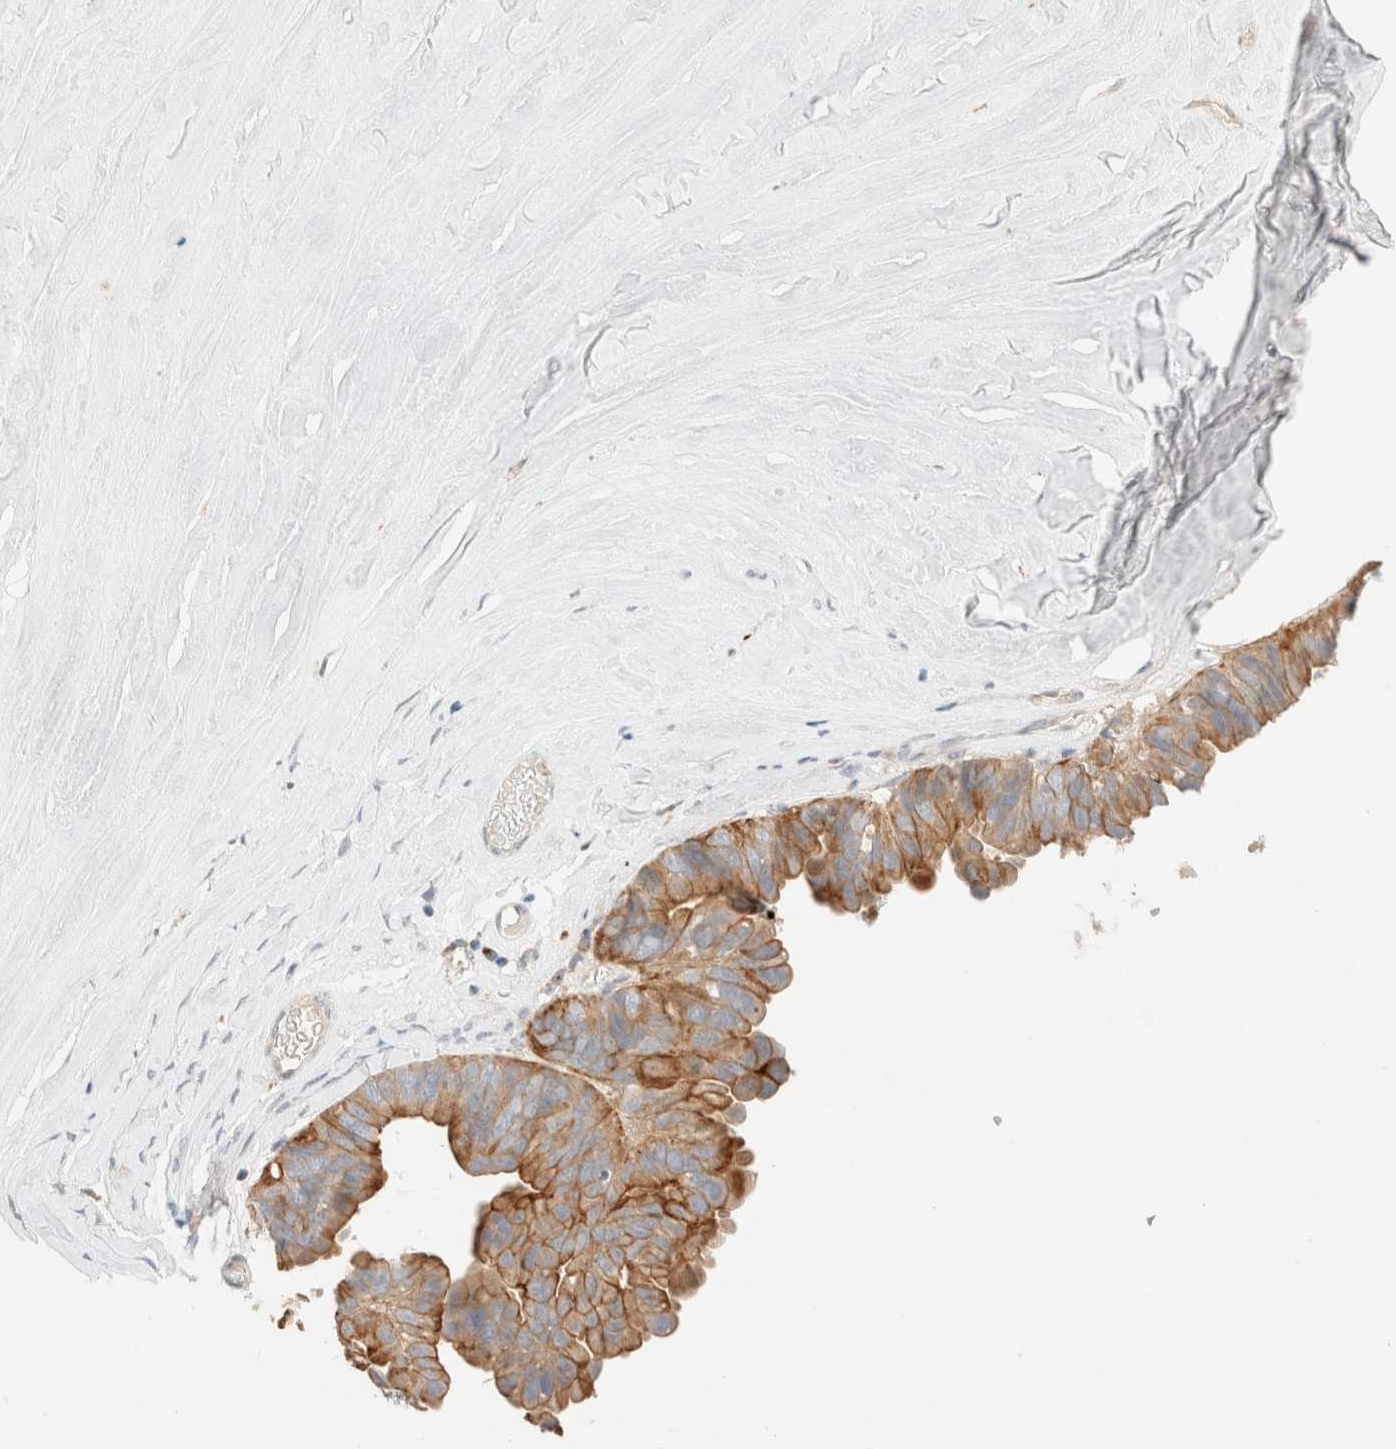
{"staining": {"intensity": "moderate", "quantity": ">75%", "location": "cytoplasmic/membranous"}, "tissue": "ovarian cancer", "cell_type": "Tumor cells", "image_type": "cancer", "snomed": [{"axis": "morphology", "description": "Cystadenocarcinoma, mucinous, NOS"}, {"axis": "topography", "description": "Ovary"}], "caption": "Immunohistochemistry (IHC) (DAB (3,3'-diaminobenzidine)) staining of human ovarian cancer demonstrates moderate cytoplasmic/membranous protein expression in approximately >75% of tumor cells. The staining was performed using DAB (3,3'-diaminobenzidine), with brown indicating positive protein expression. Nuclei are stained blue with hematoxylin.", "gene": "SGSM2", "patient": {"sex": "female", "age": 61}}